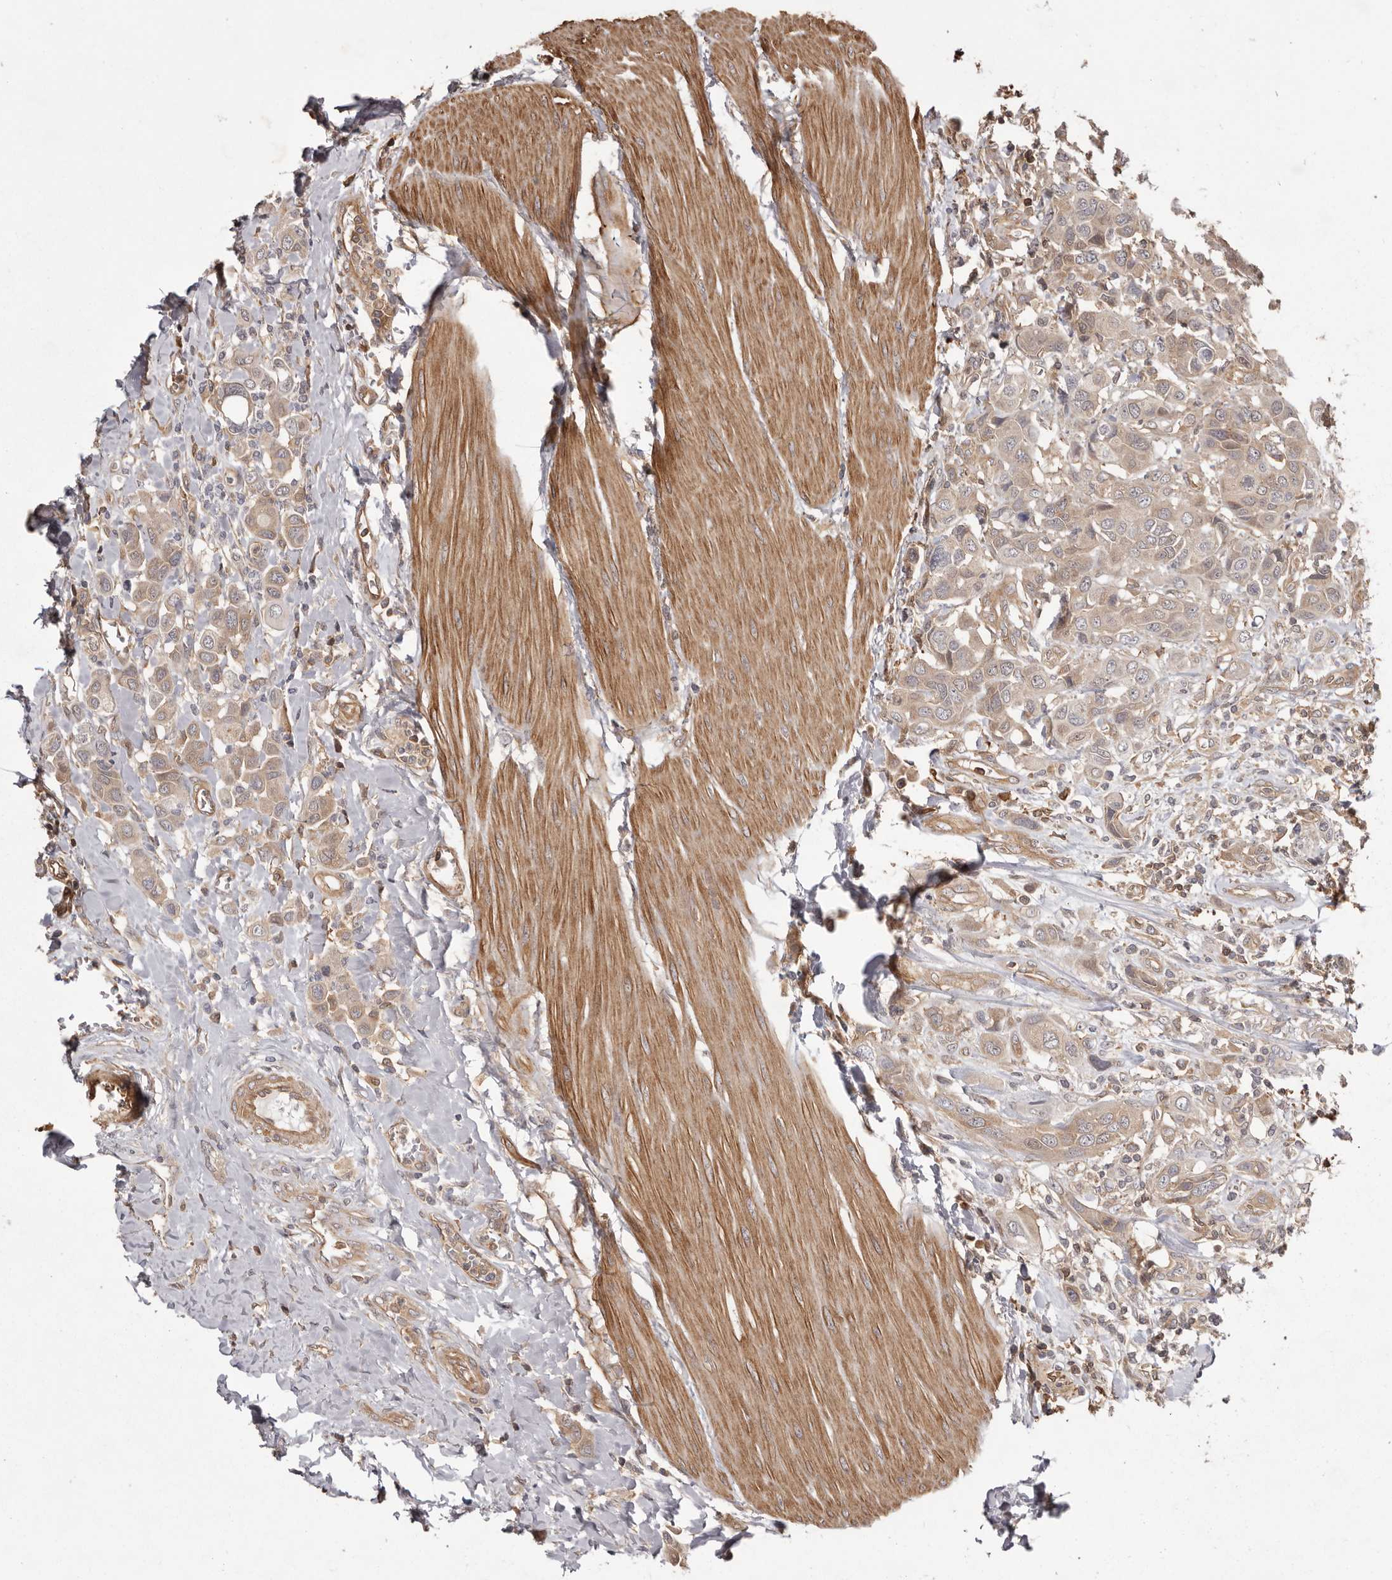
{"staining": {"intensity": "weak", "quantity": ">75%", "location": "cytoplasmic/membranous"}, "tissue": "urothelial cancer", "cell_type": "Tumor cells", "image_type": "cancer", "snomed": [{"axis": "morphology", "description": "Urothelial carcinoma, High grade"}, {"axis": "topography", "description": "Urinary bladder"}], "caption": "The histopathology image exhibits immunohistochemical staining of urothelial cancer. There is weak cytoplasmic/membranous staining is present in approximately >75% of tumor cells. The protein of interest is shown in brown color, while the nuclei are stained blue.", "gene": "NFKBIA", "patient": {"sex": "male", "age": 50}}